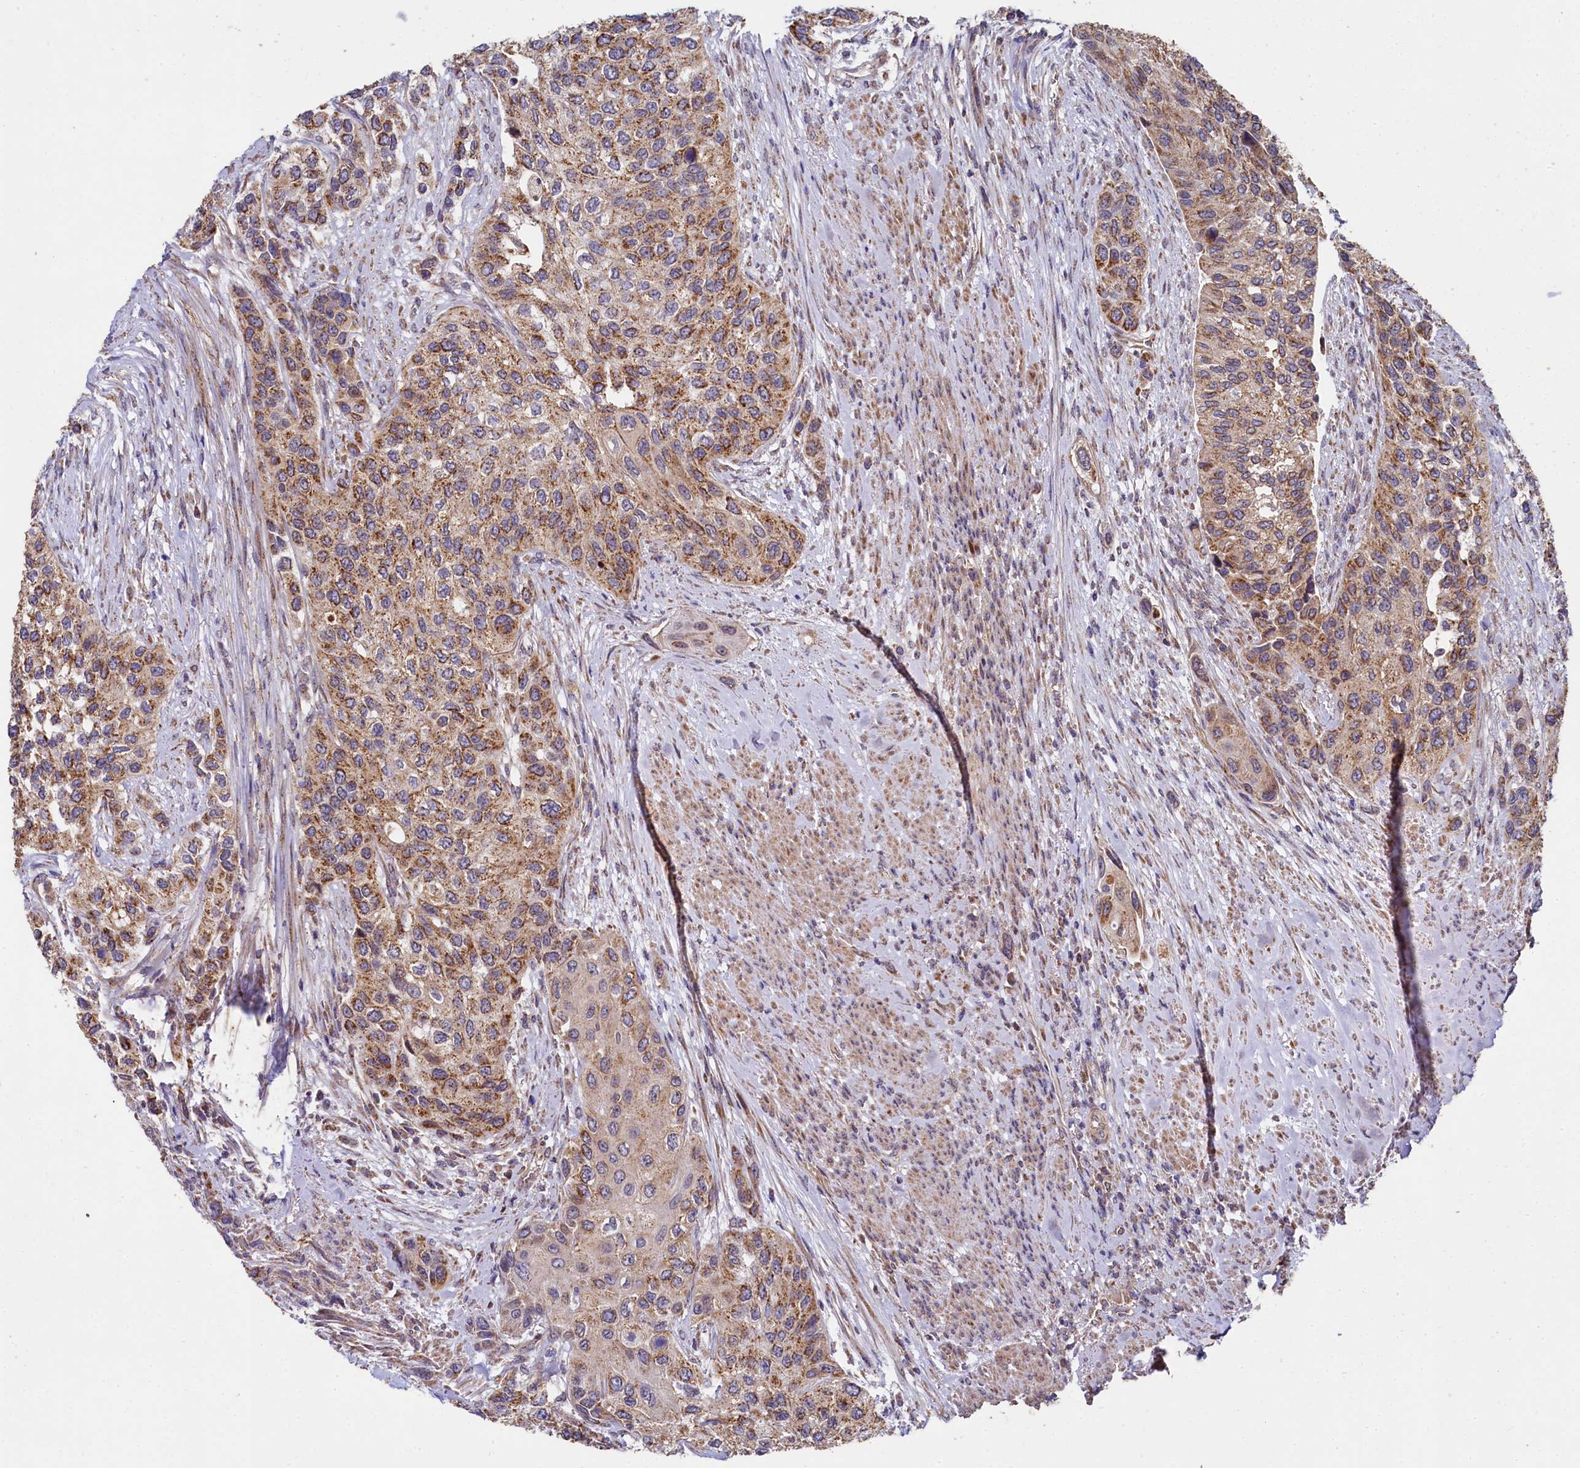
{"staining": {"intensity": "moderate", "quantity": ">75%", "location": "cytoplasmic/membranous"}, "tissue": "urothelial cancer", "cell_type": "Tumor cells", "image_type": "cancer", "snomed": [{"axis": "morphology", "description": "Normal tissue, NOS"}, {"axis": "morphology", "description": "Urothelial carcinoma, High grade"}, {"axis": "topography", "description": "Vascular tissue"}, {"axis": "topography", "description": "Urinary bladder"}], "caption": "High-magnification brightfield microscopy of urothelial cancer stained with DAB (brown) and counterstained with hematoxylin (blue). tumor cells exhibit moderate cytoplasmic/membranous positivity is appreciated in approximately>75% of cells.", "gene": "SPRYD3", "patient": {"sex": "female", "age": 56}}